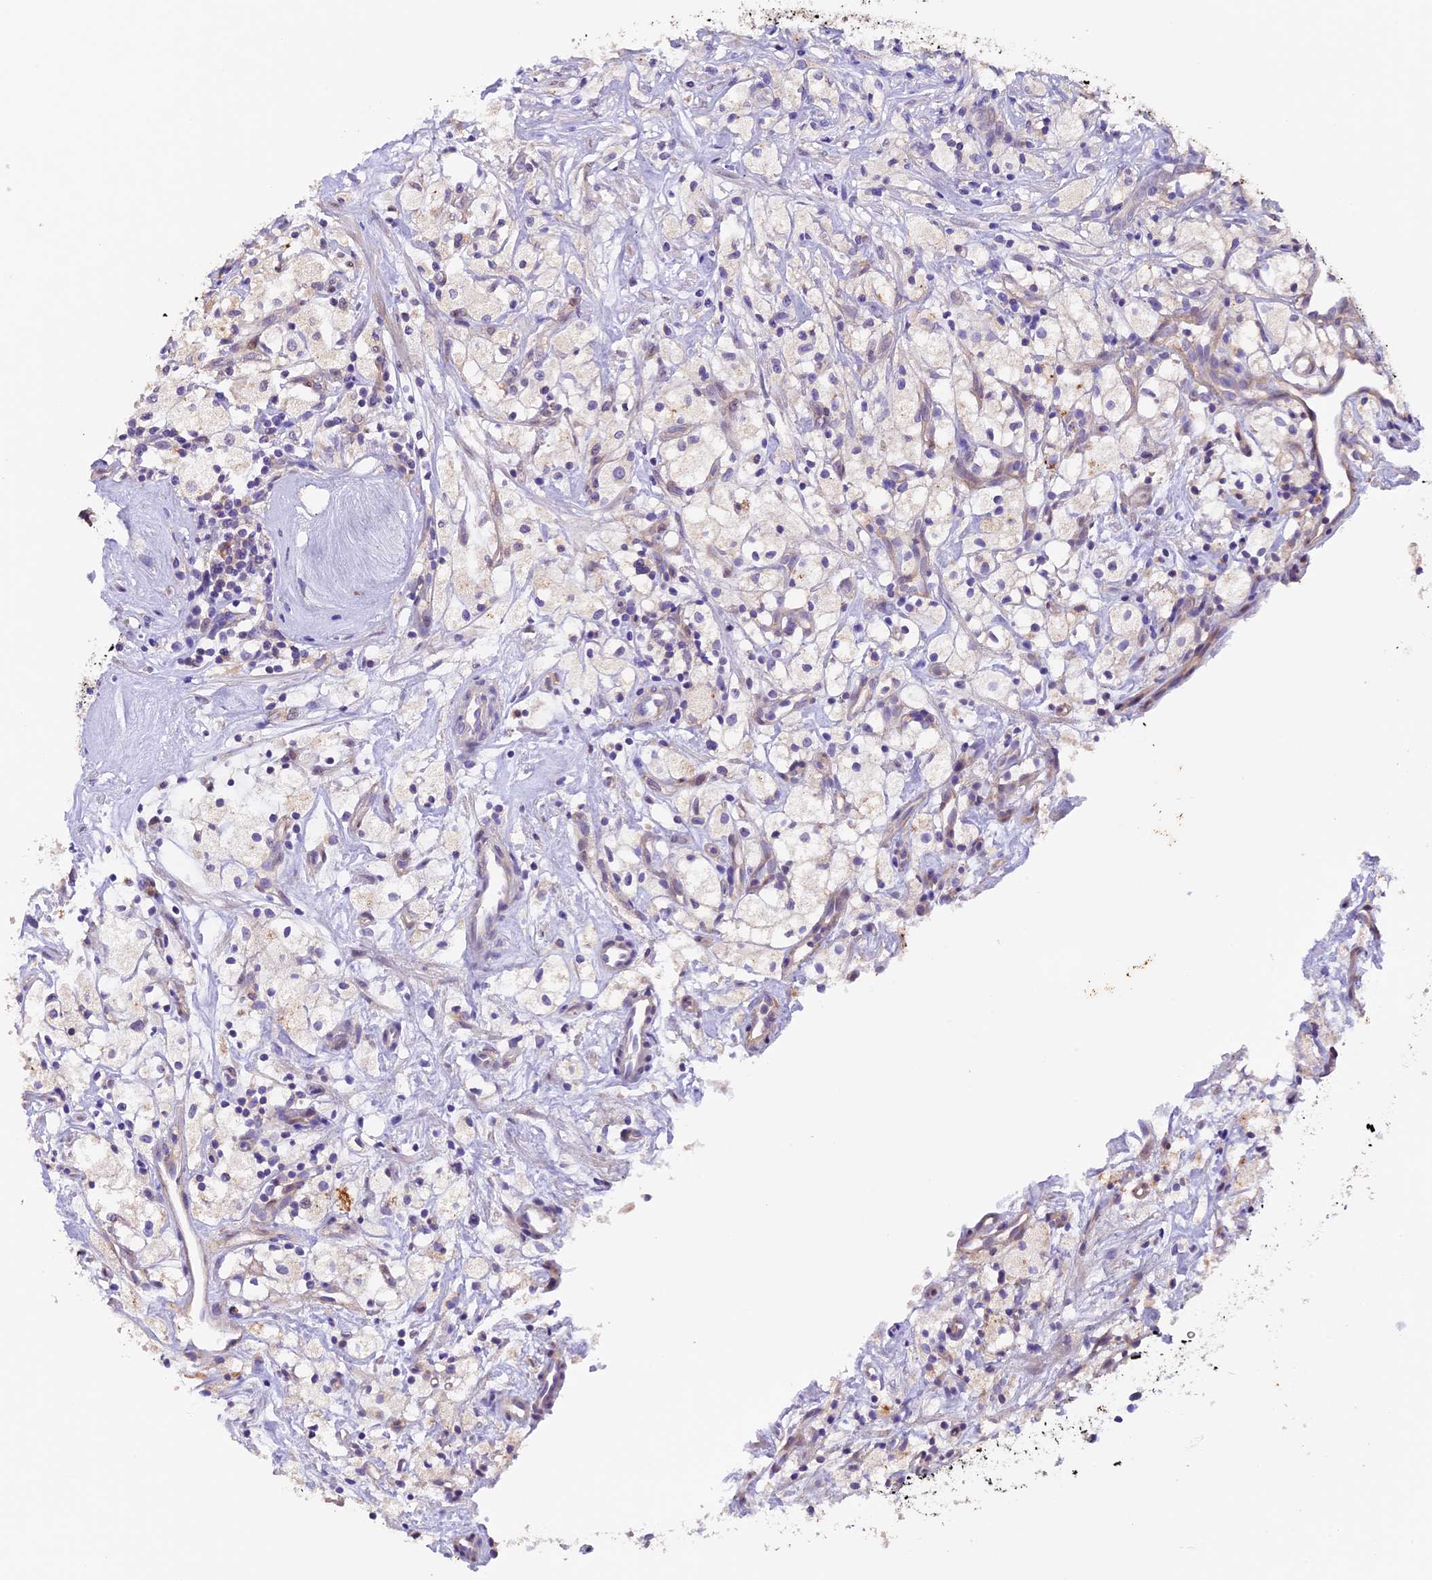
{"staining": {"intensity": "negative", "quantity": "none", "location": "none"}, "tissue": "renal cancer", "cell_type": "Tumor cells", "image_type": "cancer", "snomed": [{"axis": "morphology", "description": "Adenocarcinoma, NOS"}, {"axis": "topography", "description": "Kidney"}], "caption": "The histopathology image shows no staining of tumor cells in adenocarcinoma (renal).", "gene": "NCK2", "patient": {"sex": "male", "age": 59}}